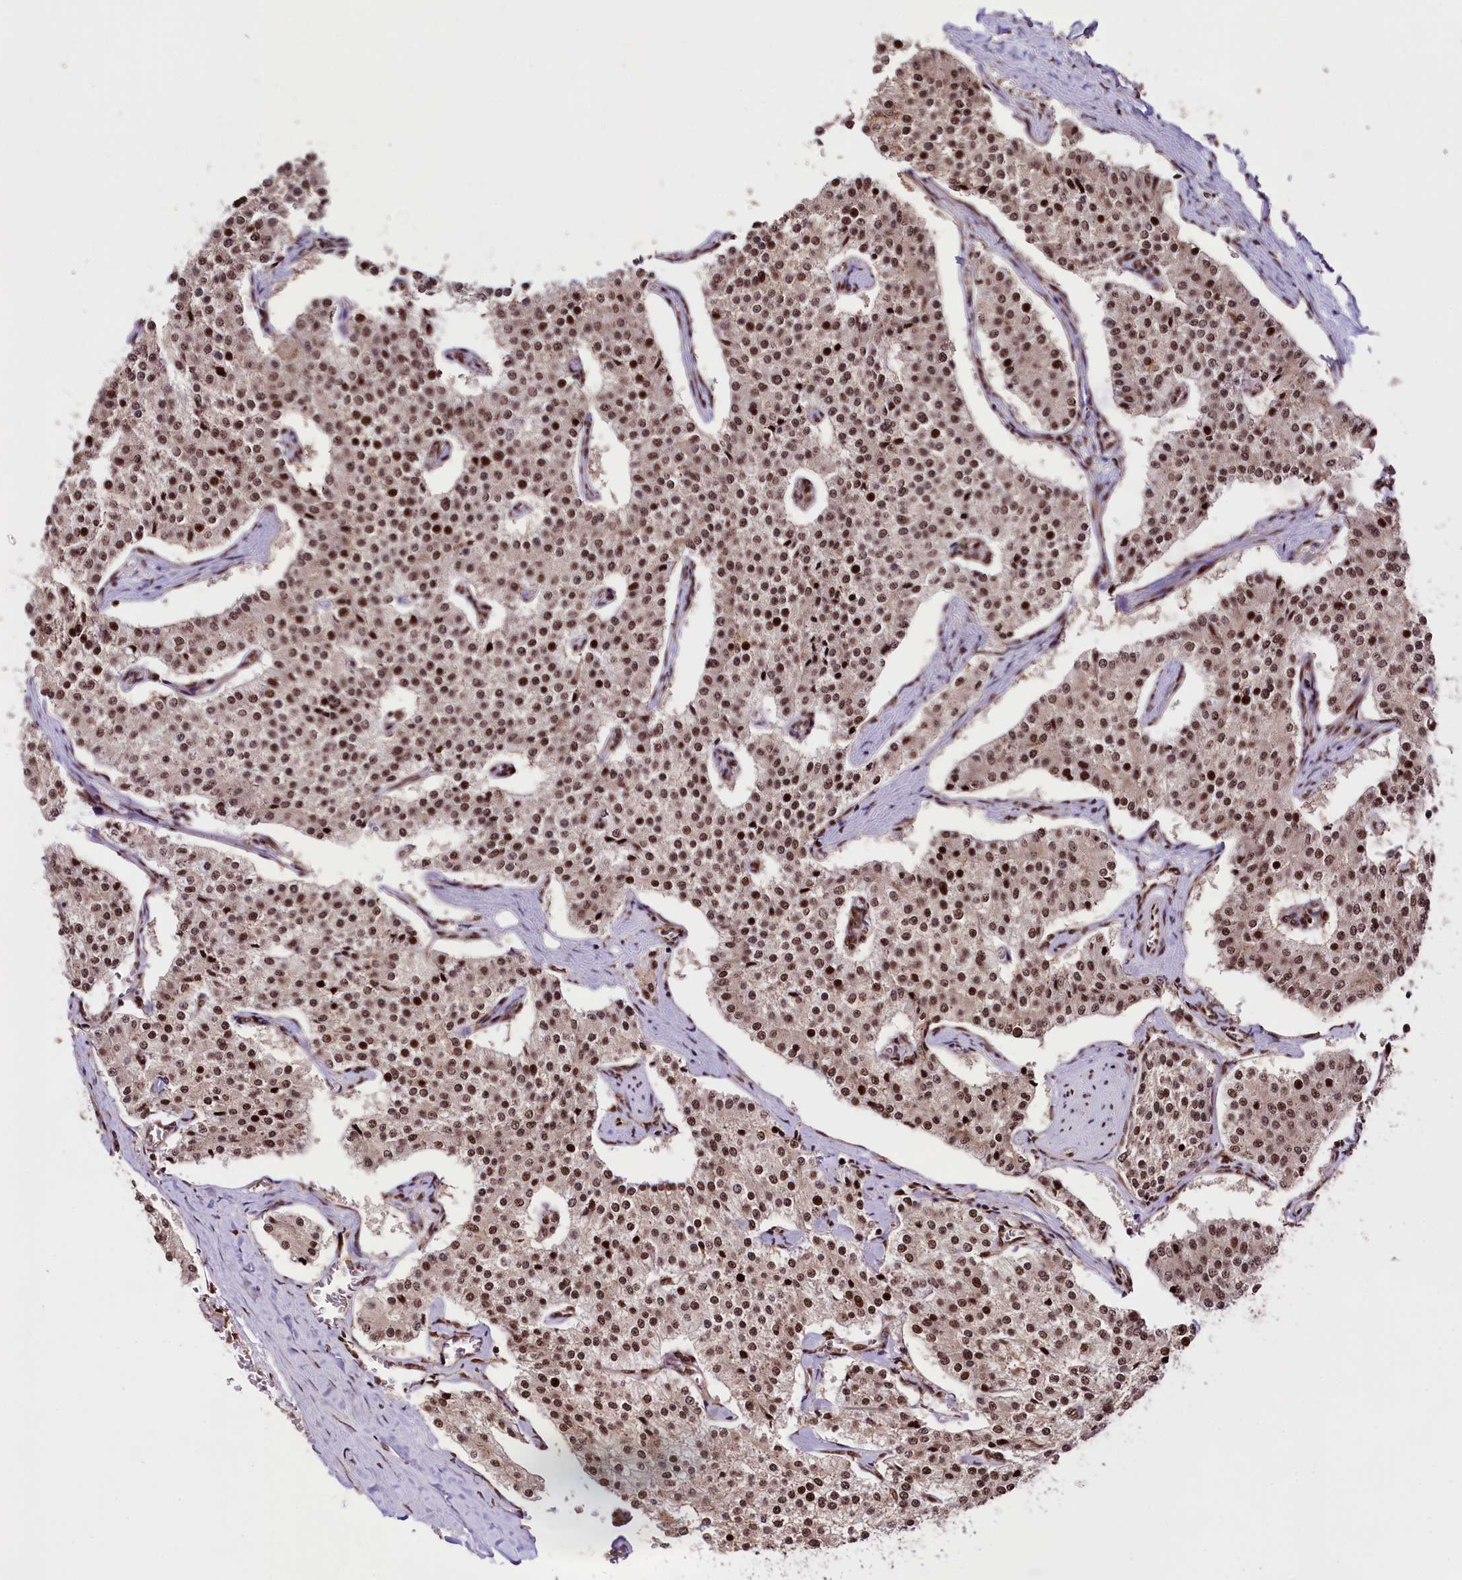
{"staining": {"intensity": "strong", "quantity": ">75%", "location": "nuclear"}, "tissue": "carcinoid", "cell_type": "Tumor cells", "image_type": "cancer", "snomed": [{"axis": "morphology", "description": "Carcinoid, malignant, NOS"}, {"axis": "topography", "description": "Colon"}], "caption": "IHC (DAB) staining of carcinoid (malignant) demonstrates strong nuclear protein expression in approximately >75% of tumor cells. (Stains: DAB (3,3'-diaminobenzidine) in brown, nuclei in blue, Microscopy: brightfield microscopy at high magnification).", "gene": "PDS5B", "patient": {"sex": "female", "age": 52}}